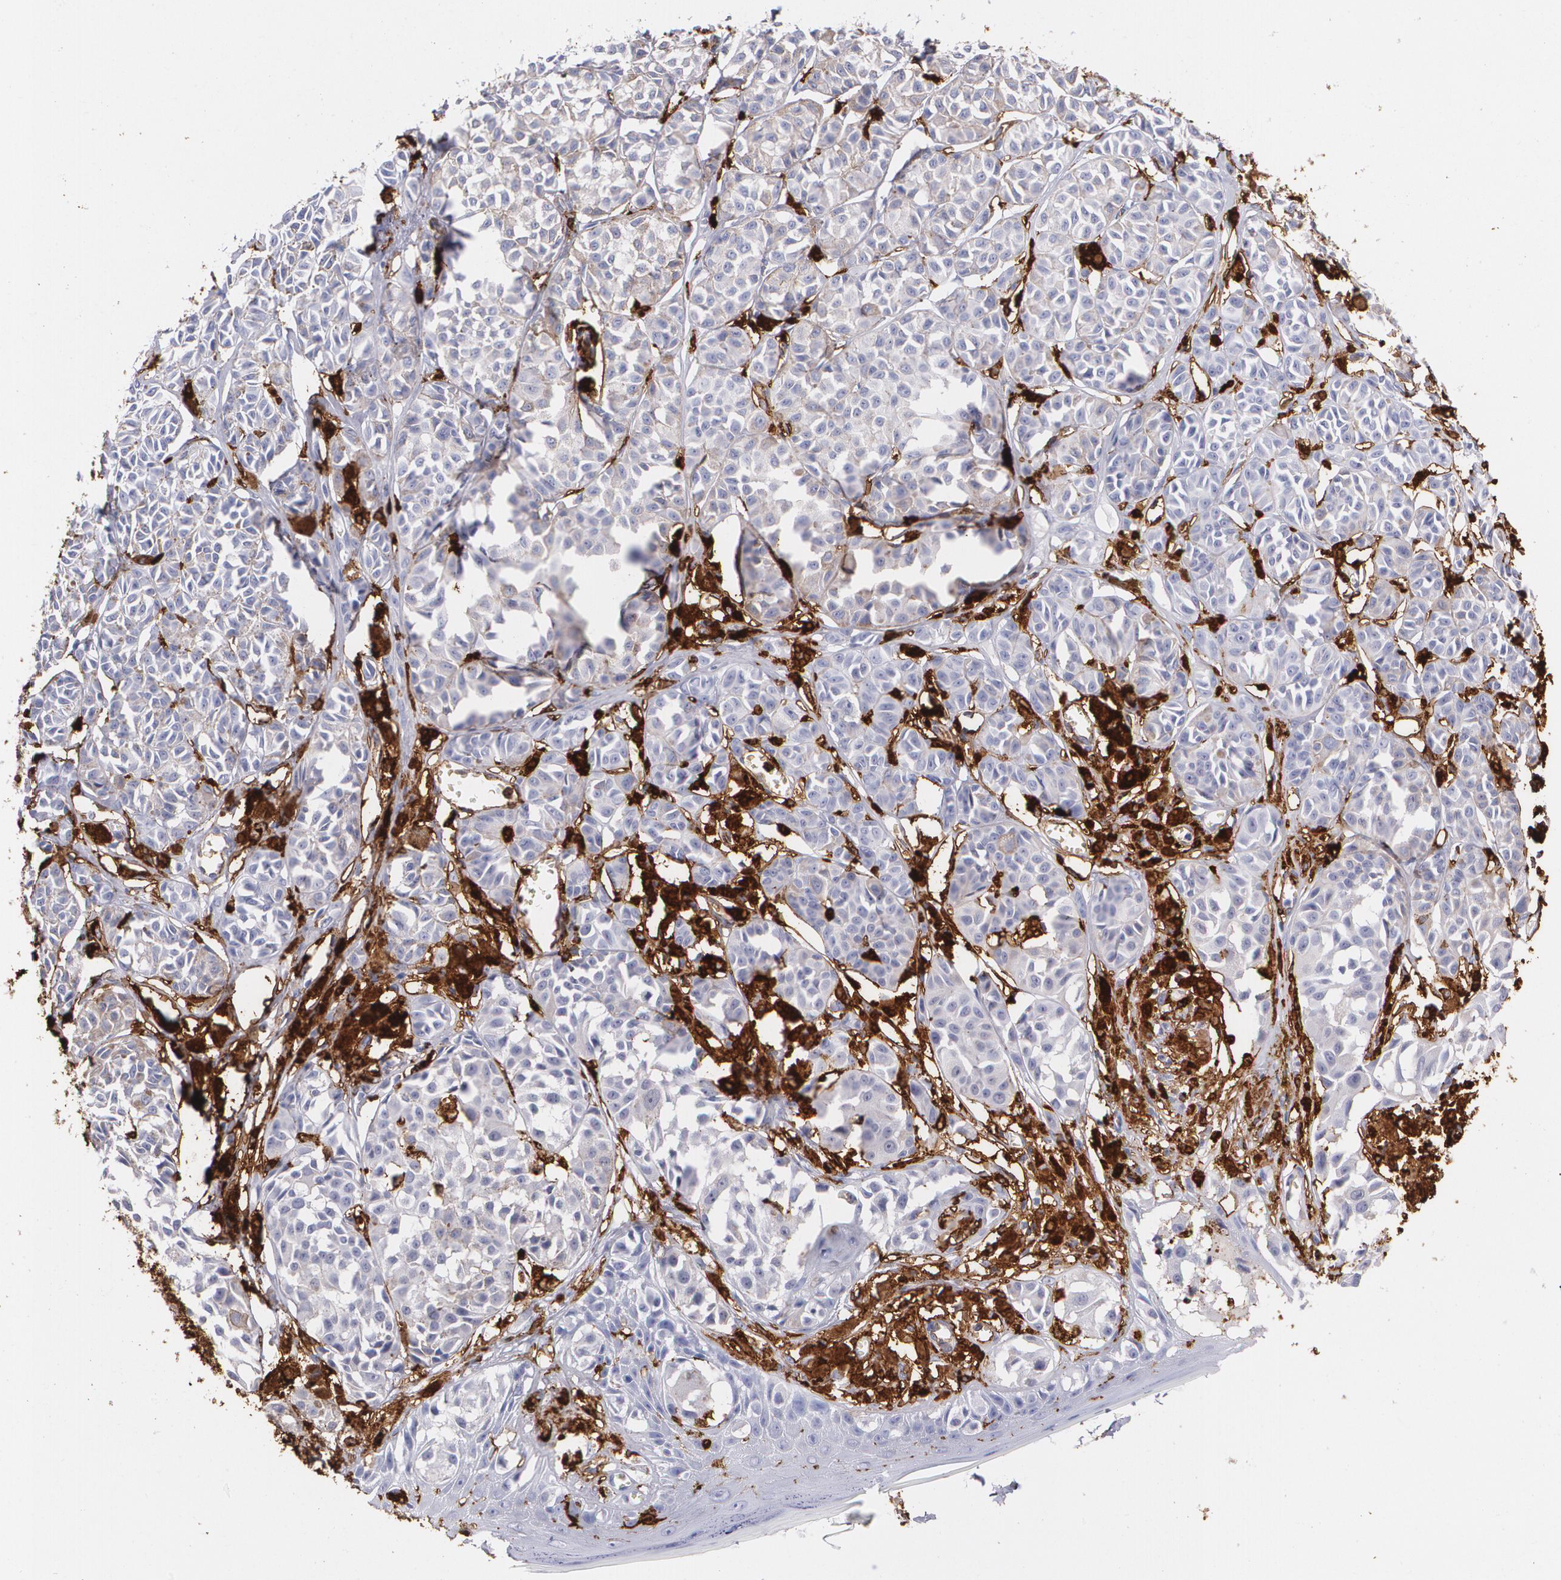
{"staining": {"intensity": "weak", "quantity": "25%-75%", "location": "cytoplasmic/membranous"}, "tissue": "melanoma", "cell_type": "Tumor cells", "image_type": "cancer", "snomed": [{"axis": "morphology", "description": "Malignant melanoma, NOS"}, {"axis": "topography", "description": "Skin"}], "caption": "The image demonstrates staining of malignant melanoma, revealing weak cytoplasmic/membranous protein staining (brown color) within tumor cells.", "gene": "HLA-DRA", "patient": {"sex": "male", "age": 76}}